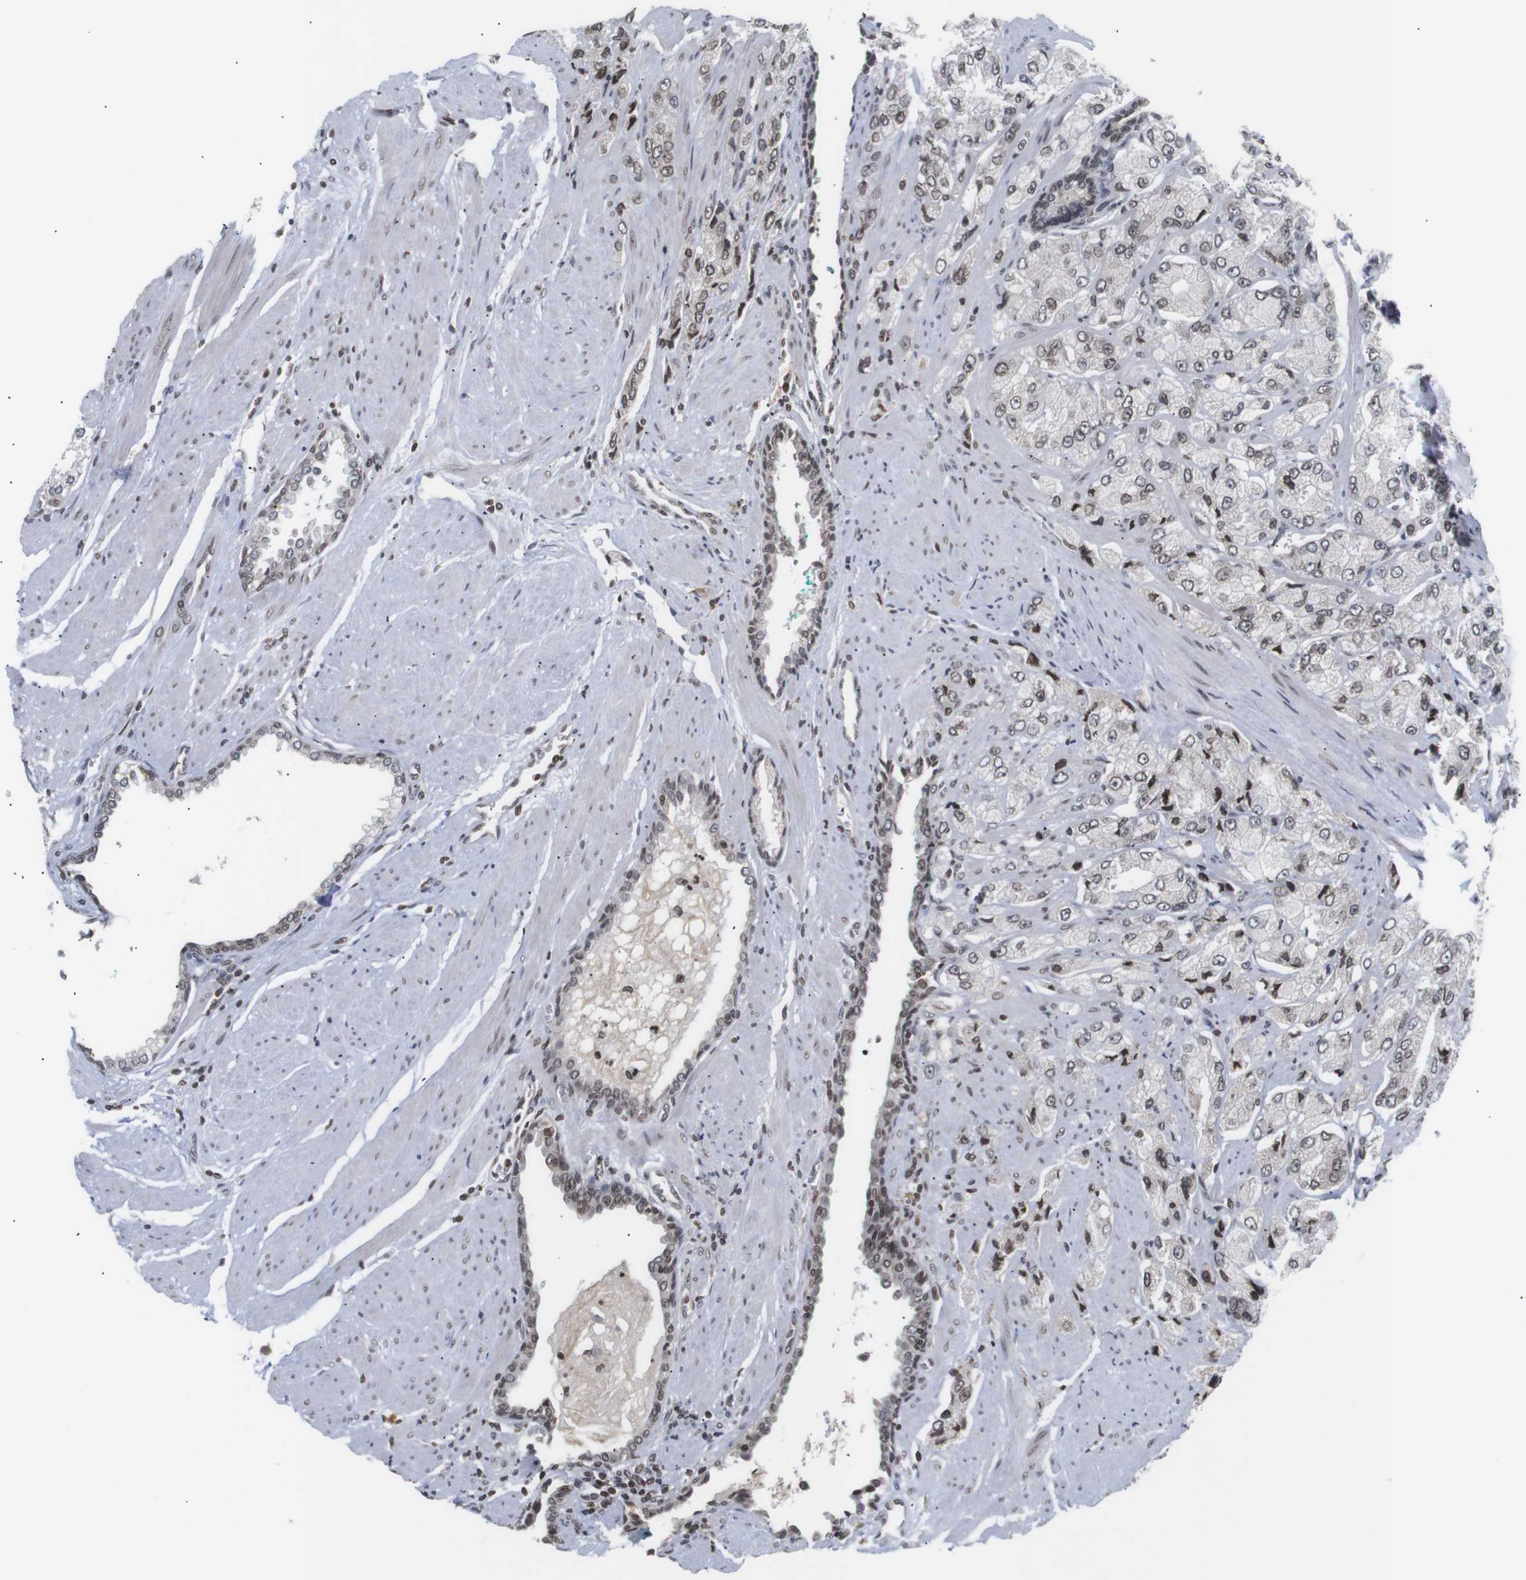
{"staining": {"intensity": "moderate", "quantity": ">75%", "location": "nuclear"}, "tissue": "prostate cancer", "cell_type": "Tumor cells", "image_type": "cancer", "snomed": [{"axis": "morphology", "description": "Adenocarcinoma, High grade"}, {"axis": "topography", "description": "Prostate"}], "caption": "This photomicrograph exhibits high-grade adenocarcinoma (prostate) stained with IHC to label a protein in brown. The nuclear of tumor cells show moderate positivity for the protein. Nuclei are counter-stained blue.", "gene": "ETV5", "patient": {"sex": "male", "age": 58}}